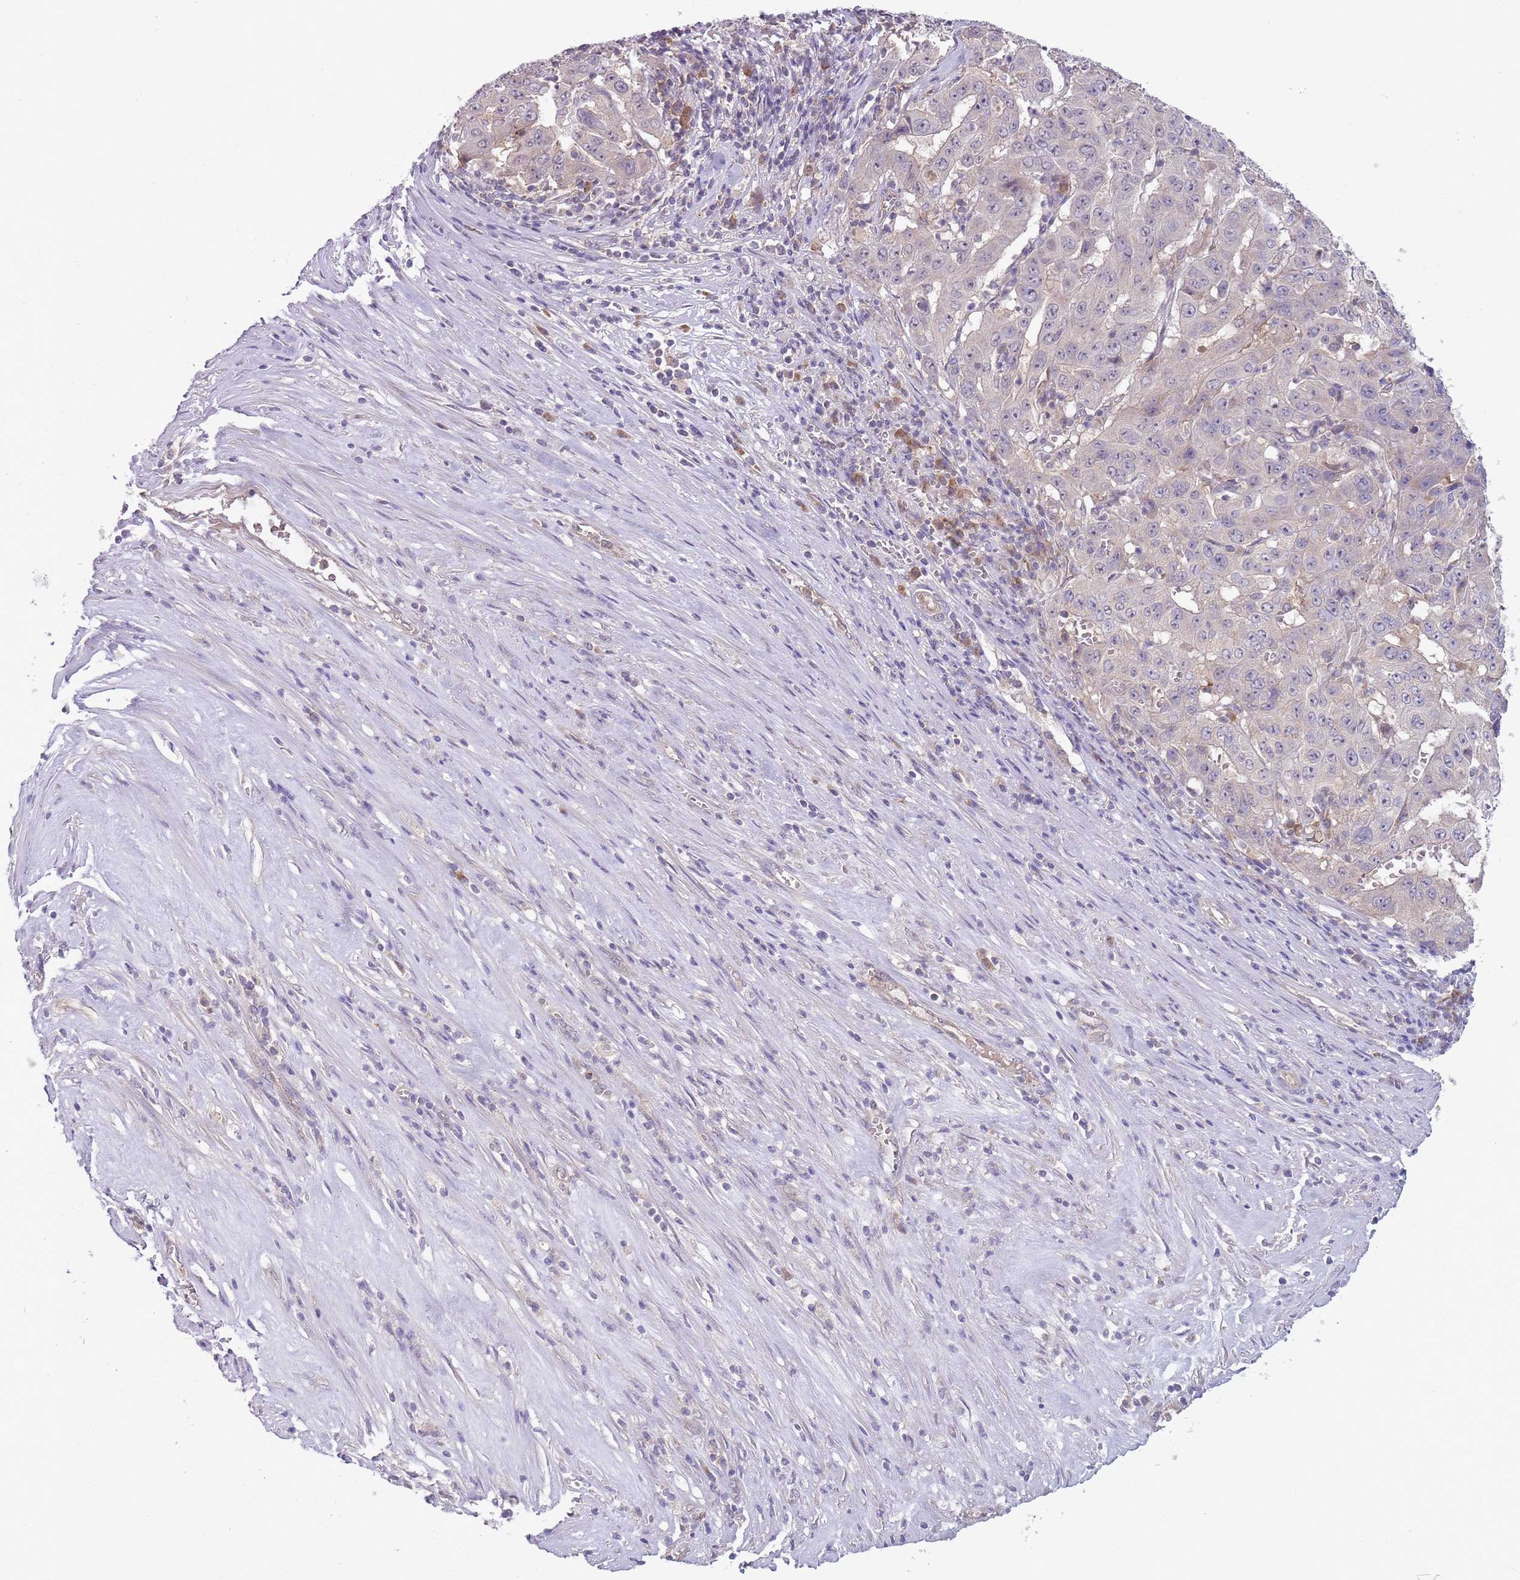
{"staining": {"intensity": "negative", "quantity": "none", "location": "none"}, "tissue": "pancreatic cancer", "cell_type": "Tumor cells", "image_type": "cancer", "snomed": [{"axis": "morphology", "description": "Adenocarcinoma, NOS"}, {"axis": "topography", "description": "Pancreas"}], "caption": "High magnification brightfield microscopy of adenocarcinoma (pancreatic) stained with DAB (brown) and counterstained with hematoxylin (blue): tumor cells show no significant positivity. (DAB (3,3'-diaminobenzidine) IHC visualized using brightfield microscopy, high magnification).", "gene": "SKOR2", "patient": {"sex": "male", "age": 63}}